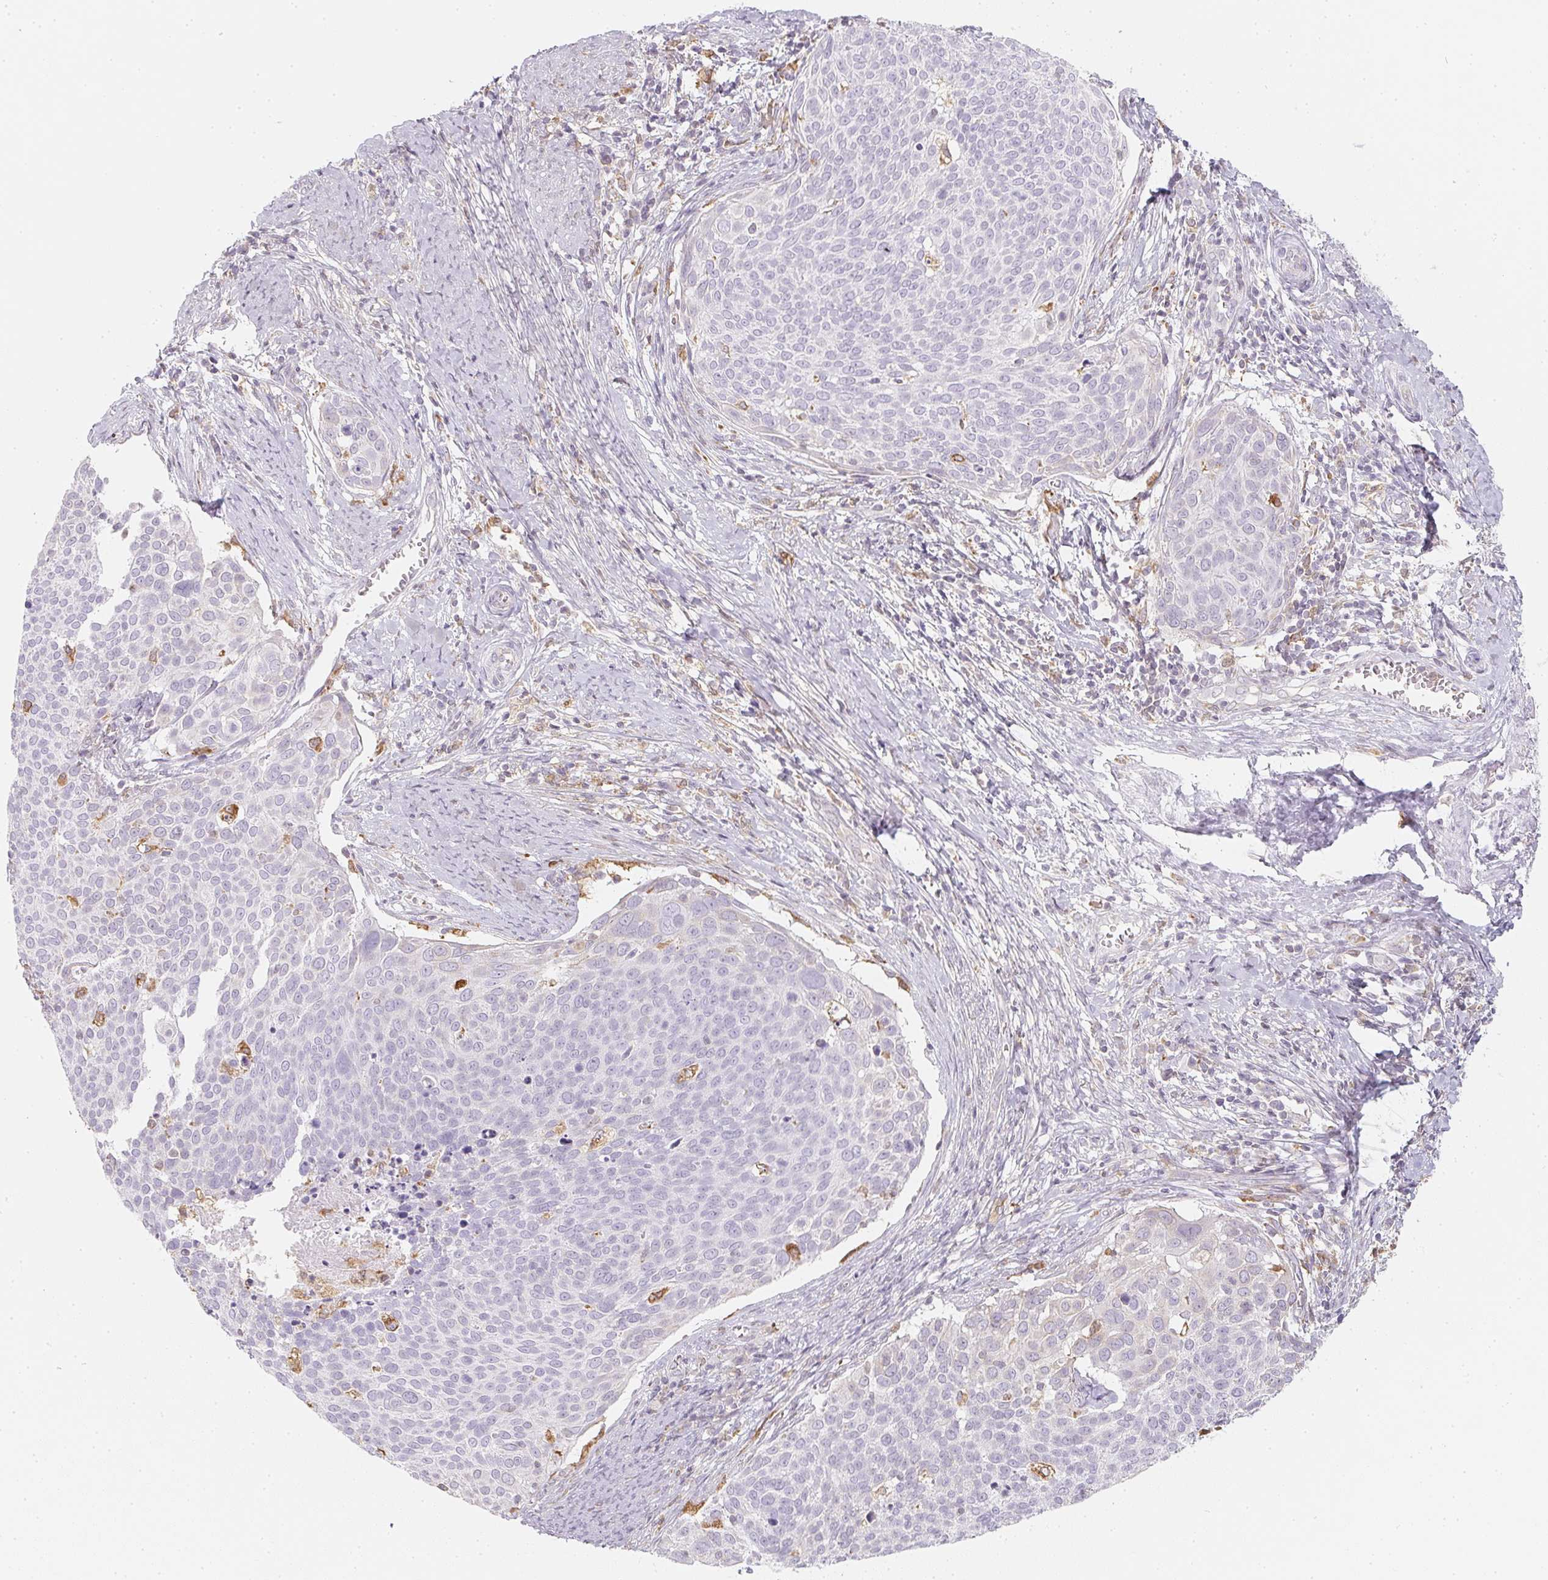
{"staining": {"intensity": "negative", "quantity": "none", "location": "none"}, "tissue": "cervical cancer", "cell_type": "Tumor cells", "image_type": "cancer", "snomed": [{"axis": "morphology", "description": "Squamous cell carcinoma, NOS"}, {"axis": "topography", "description": "Cervix"}], "caption": "The micrograph displays no staining of tumor cells in squamous cell carcinoma (cervical). (Brightfield microscopy of DAB immunohistochemistry at high magnification).", "gene": "SOAT1", "patient": {"sex": "female", "age": 39}}